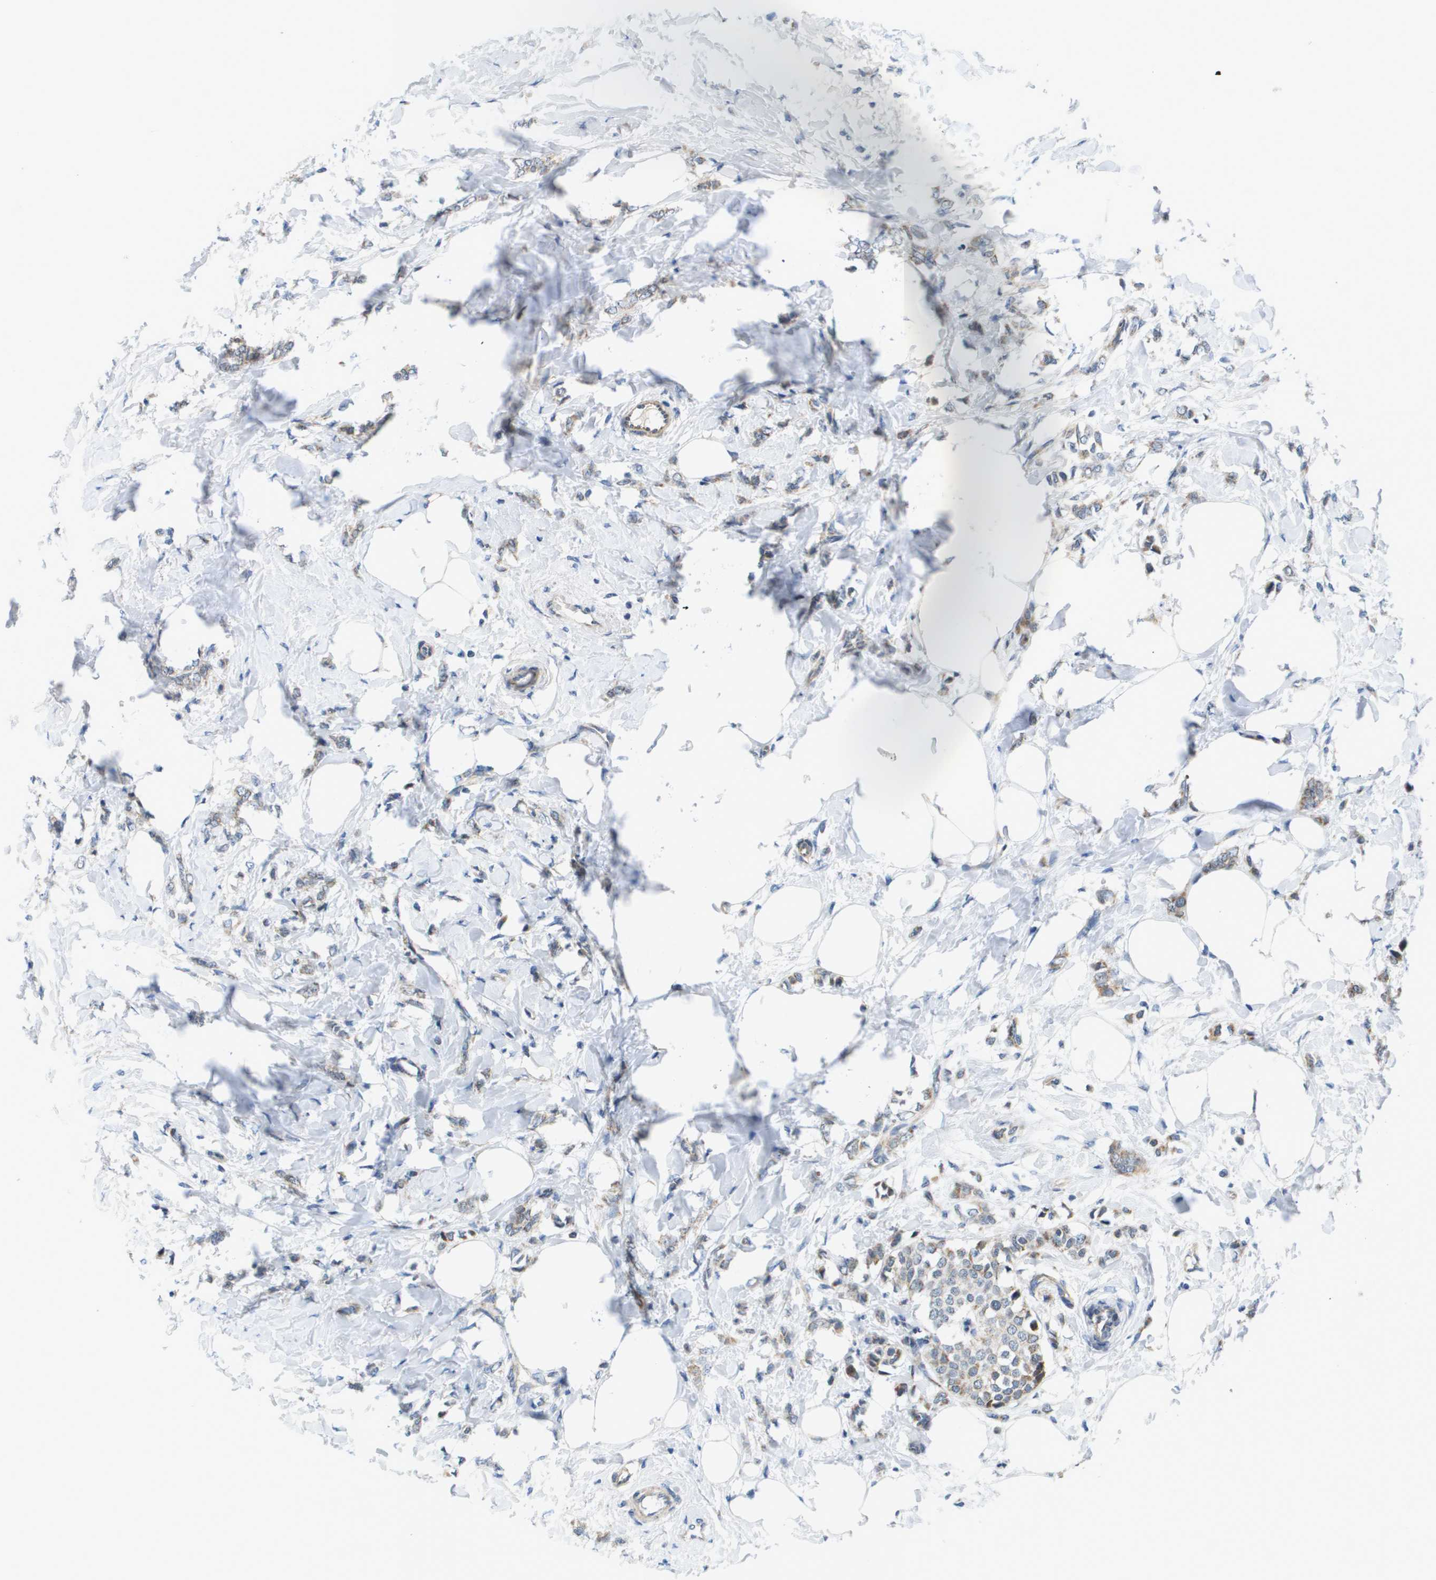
{"staining": {"intensity": "moderate", "quantity": "25%-75%", "location": "cytoplasmic/membranous"}, "tissue": "breast cancer", "cell_type": "Tumor cells", "image_type": "cancer", "snomed": [{"axis": "morphology", "description": "Lobular carcinoma, in situ"}, {"axis": "morphology", "description": "Lobular carcinoma"}, {"axis": "topography", "description": "Breast"}], "caption": "The immunohistochemical stain shows moderate cytoplasmic/membranous expression in tumor cells of breast cancer (lobular carcinoma) tissue.", "gene": "KRT23", "patient": {"sex": "female", "age": 41}}